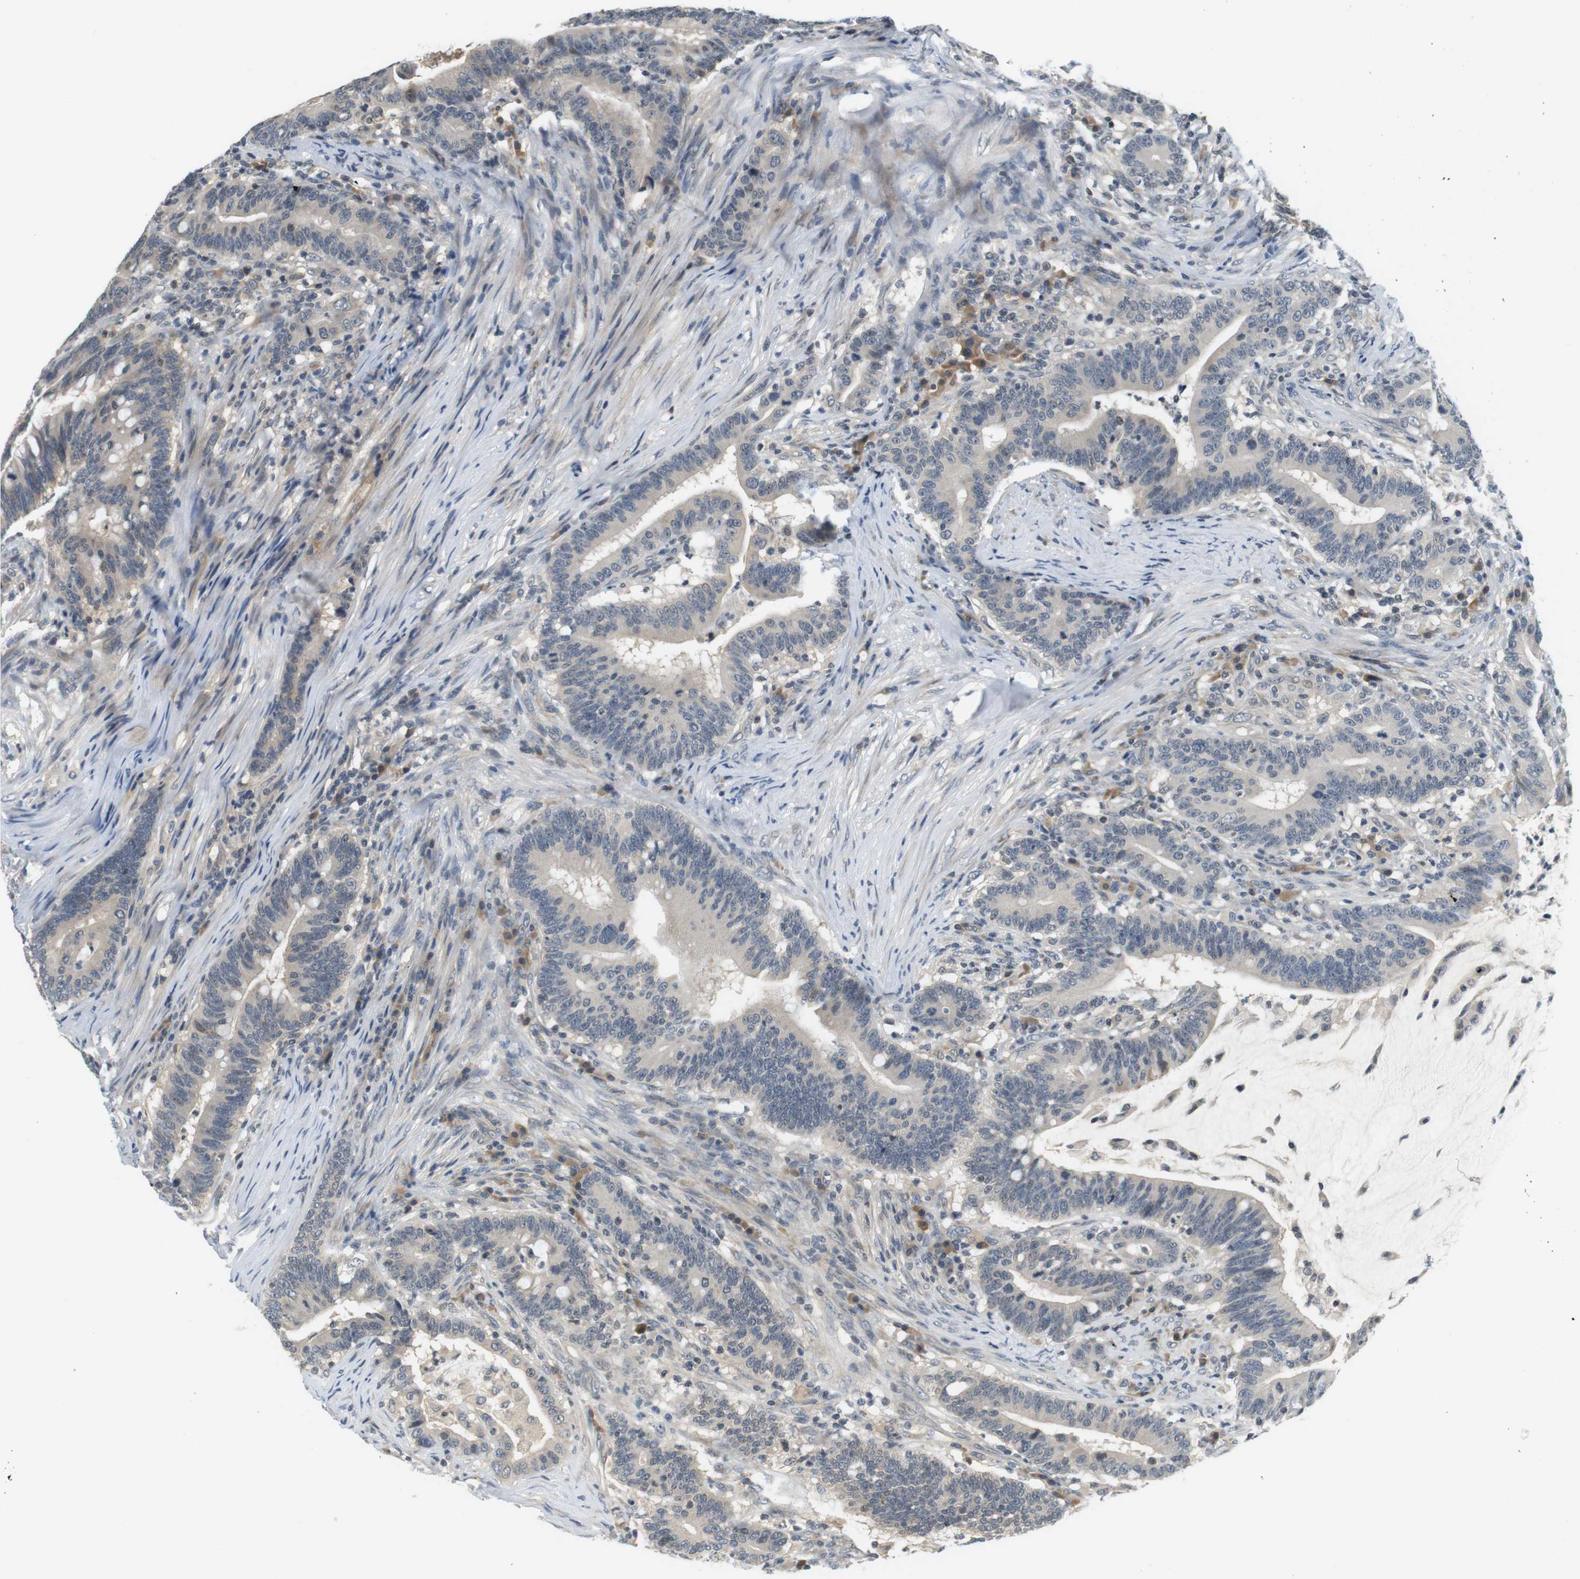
{"staining": {"intensity": "negative", "quantity": "none", "location": "none"}, "tissue": "colorectal cancer", "cell_type": "Tumor cells", "image_type": "cancer", "snomed": [{"axis": "morphology", "description": "Normal tissue, NOS"}, {"axis": "morphology", "description": "Adenocarcinoma, NOS"}, {"axis": "topography", "description": "Colon"}], "caption": "An image of adenocarcinoma (colorectal) stained for a protein exhibits no brown staining in tumor cells.", "gene": "WNT7A", "patient": {"sex": "female", "age": 66}}